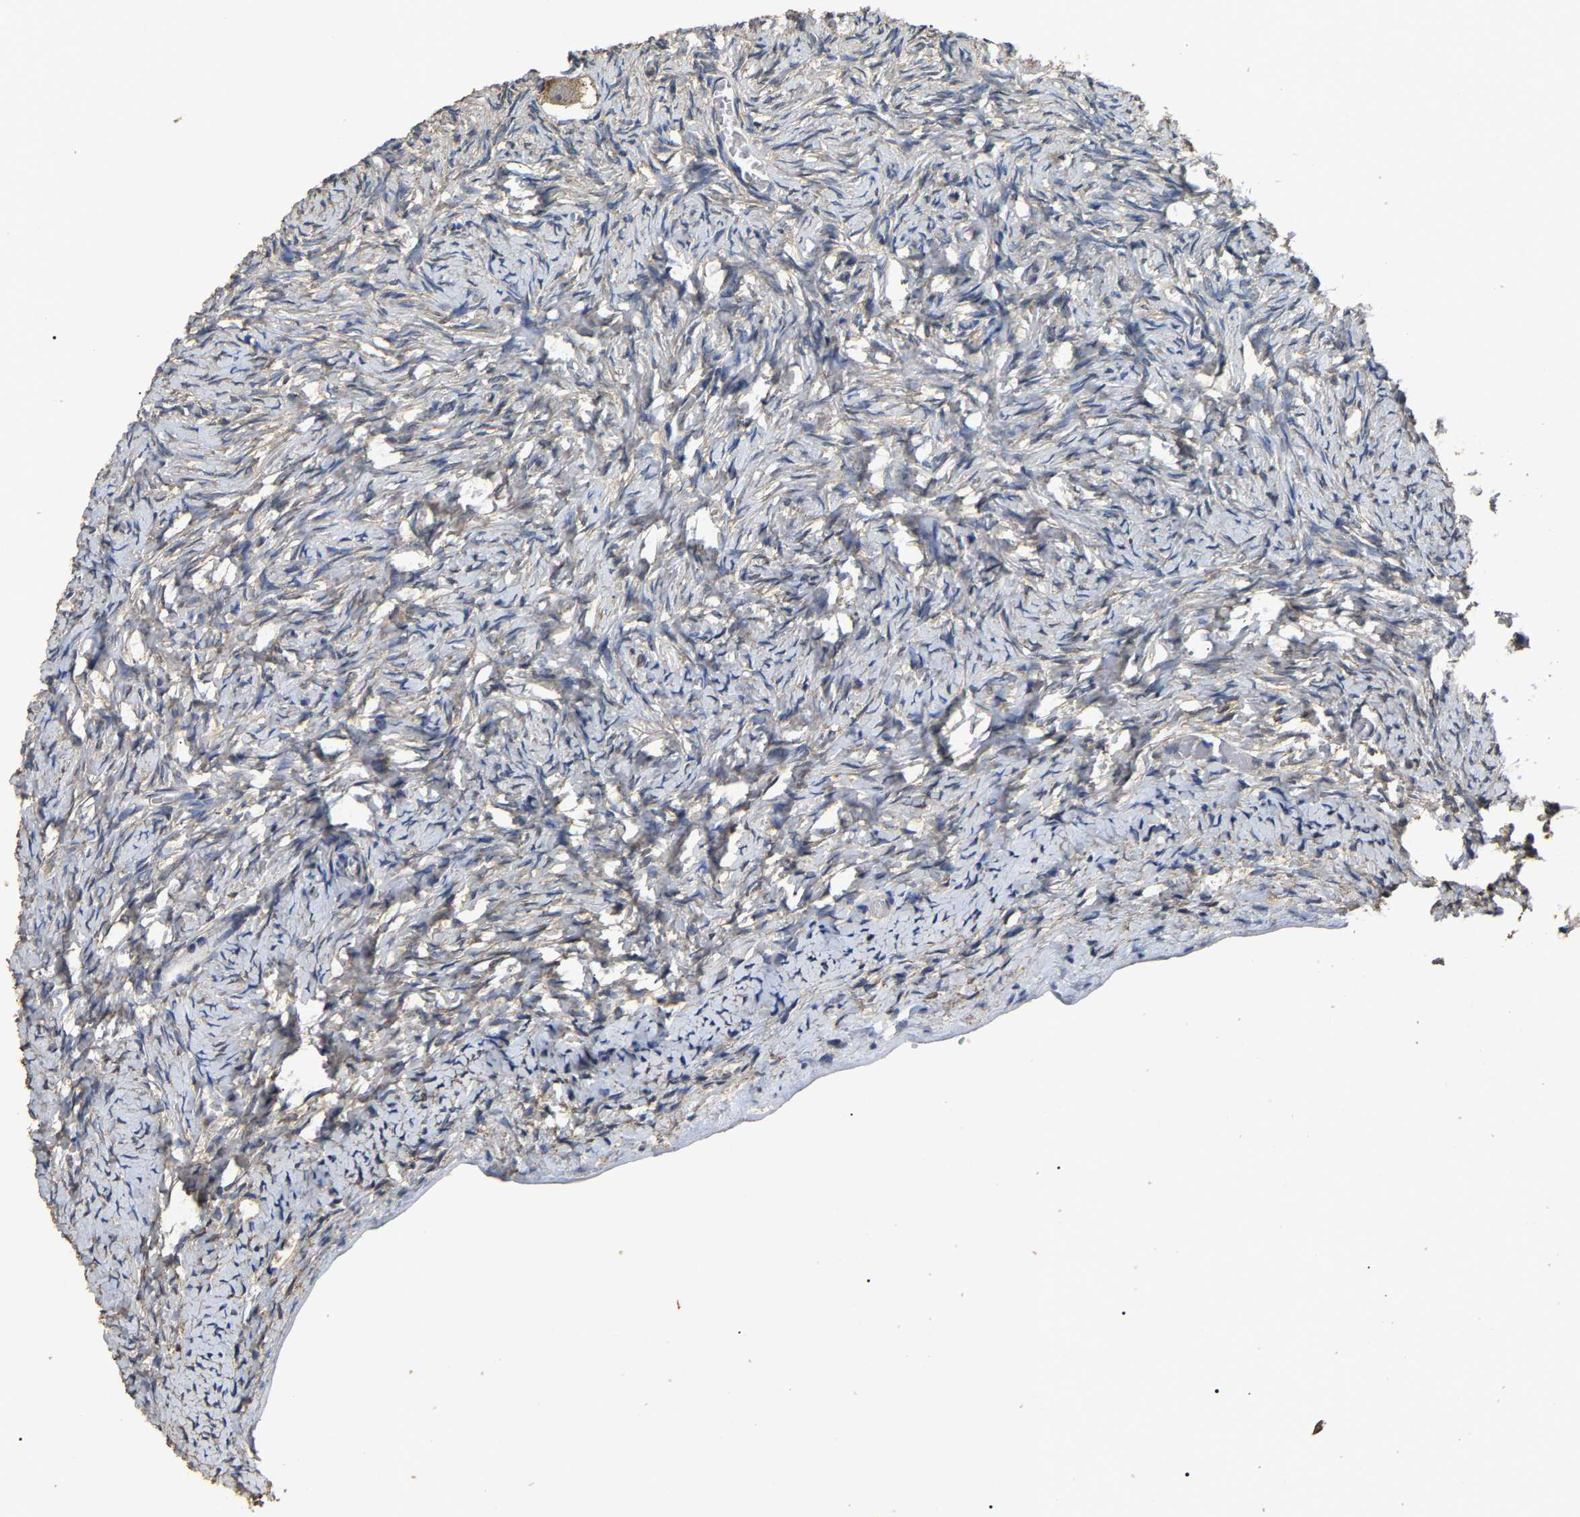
{"staining": {"intensity": "moderate", "quantity": ">75%", "location": "cytoplasmic/membranous"}, "tissue": "ovary", "cell_type": "Follicle cells", "image_type": "normal", "snomed": [{"axis": "morphology", "description": "Normal tissue, NOS"}, {"axis": "topography", "description": "Ovary"}], "caption": "Protein expression by immunohistochemistry (IHC) displays moderate cytoplasmic/membranous positivity in approximately >75% of follicle cells in normal ovary.", "gene": "PSMD8", "patient": {"sex": "female", "age": 27}}